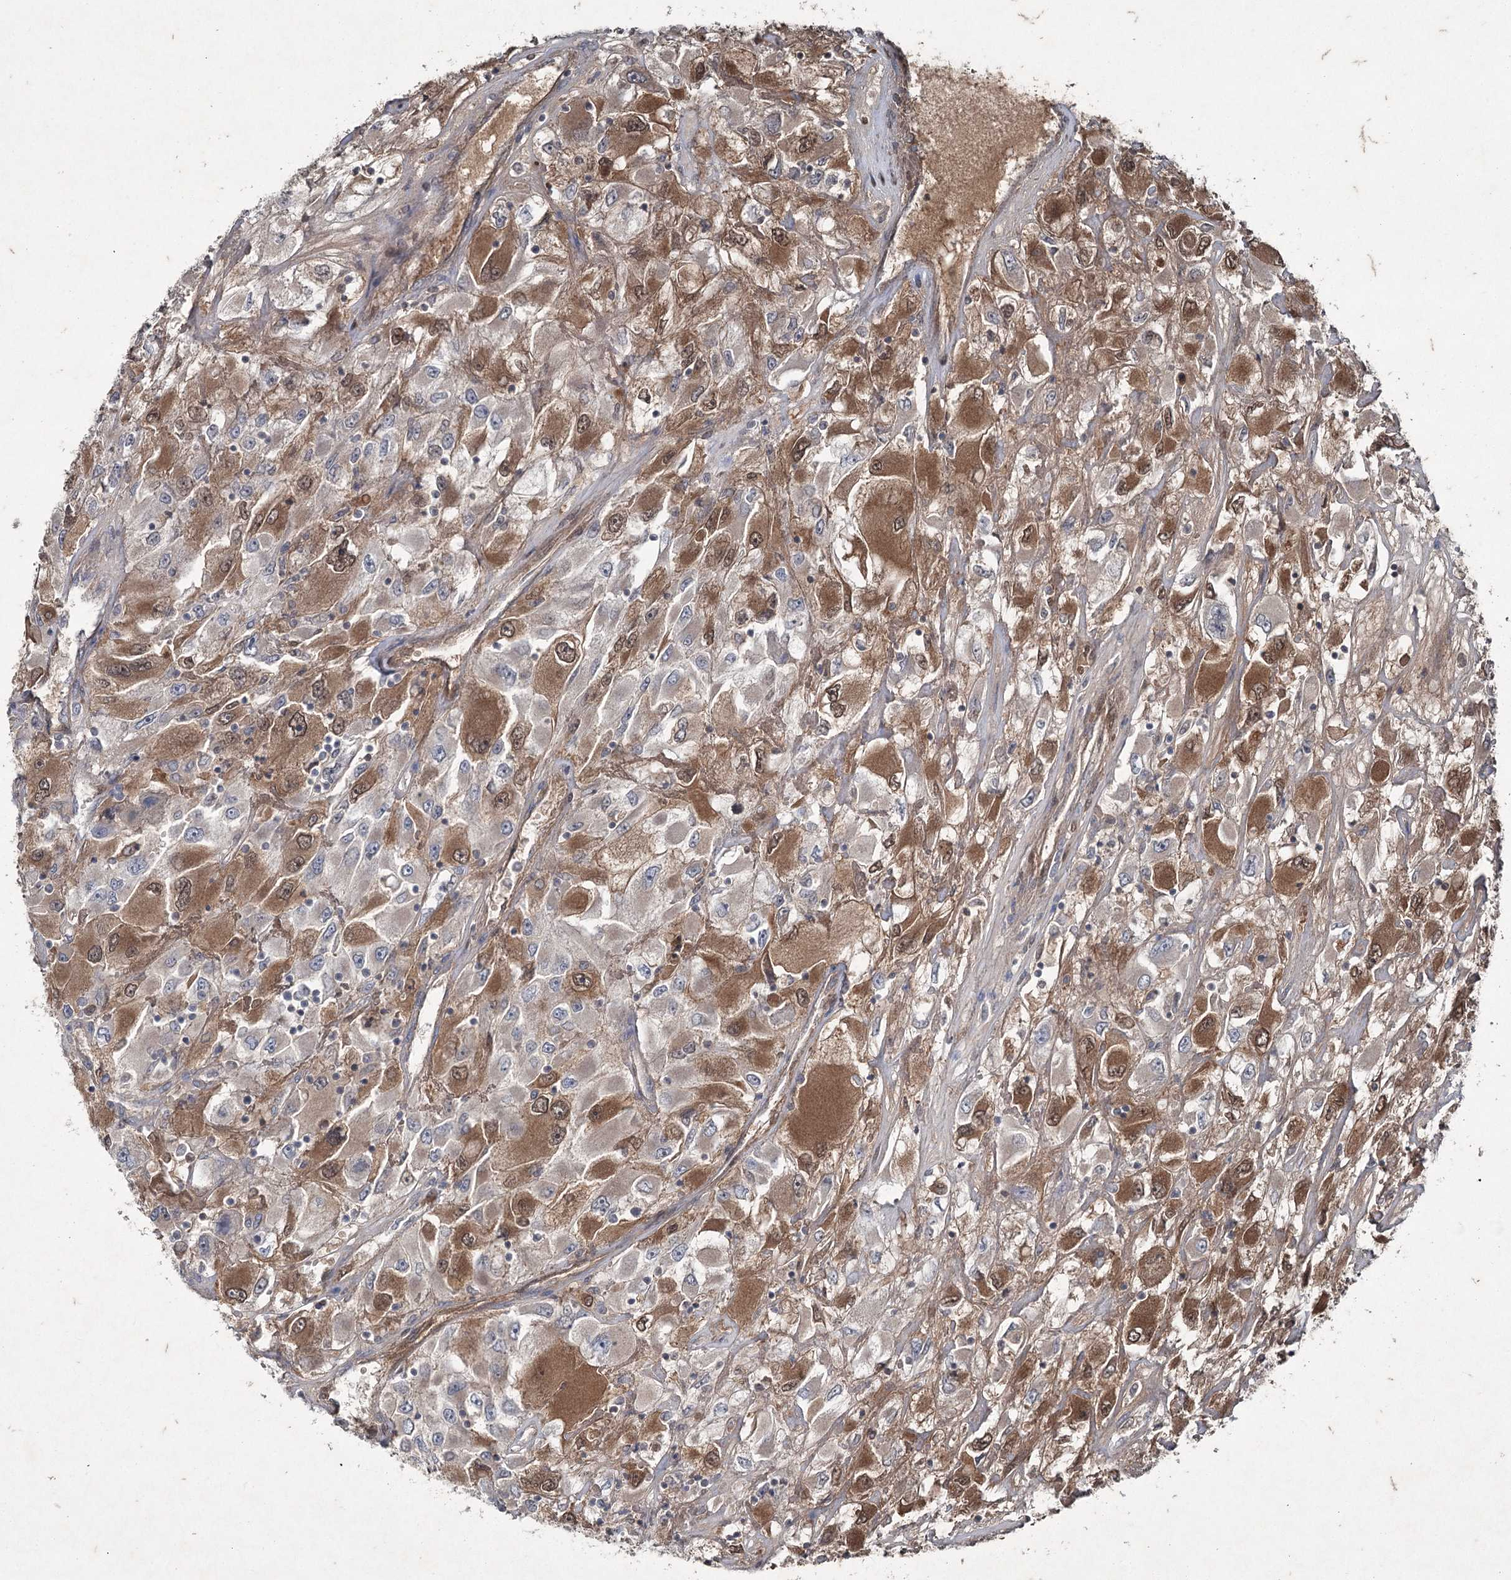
{"staining": {"intensity": "moderate", "quantity": "25%-75%", "location": "cytoplasmic/membranous,nuclear"}, "tissue": "renal cancer", "cell_type": "Tumor cells", "image_type": "cancer", "snomed": [{"axis": "morphology", "description": "Adenocarcinoma, NOS"}, {"axis": "topography", "description": "Kidney"}], "caption": "Human renal cancer stained with a protein marker demonstrates moderate staining in tumor cells.", "gene": "PGLYRP2", "patient": {"sex": "female", "age": 52}}